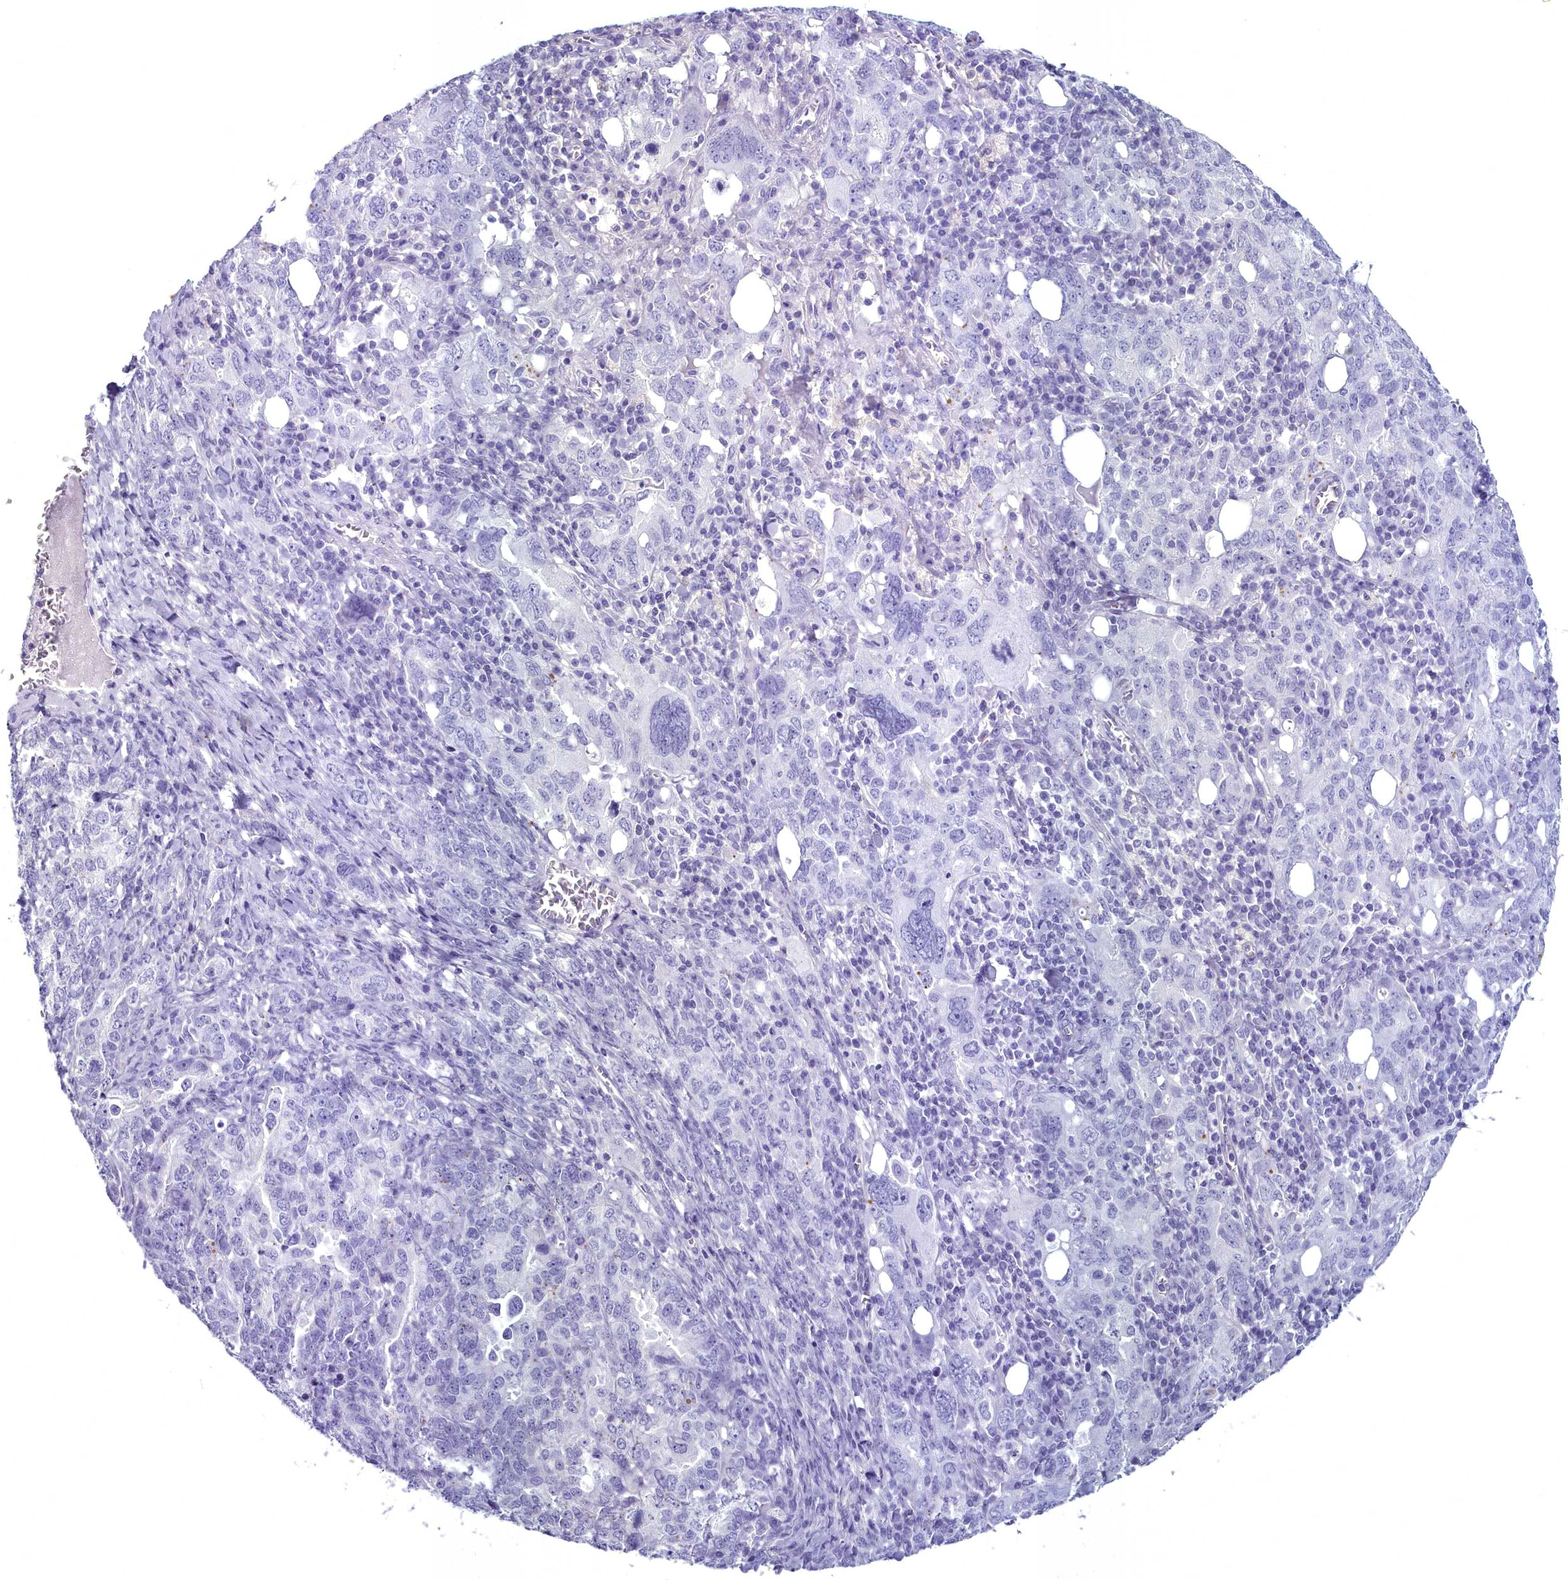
{"staining": {"intensity": "negative", "quantity": "none", "location": "none"}, "tissue": "ovarian cancer", "cell_type": "Tumor cells", "image_type": "cancer", "snomed": [{"axis": "morphology", "description": "Carcinoma, endometroid"}, {"axis": "topography", "description": "Ovary"}], "caption": "An IHC image of ovarian endometroid carcinoma is shown. There is no staining in tumor cells of ovarian endometroid carcinoma.", "gene": "MAP6", "patient": {"sex": "female", "age": 62}}